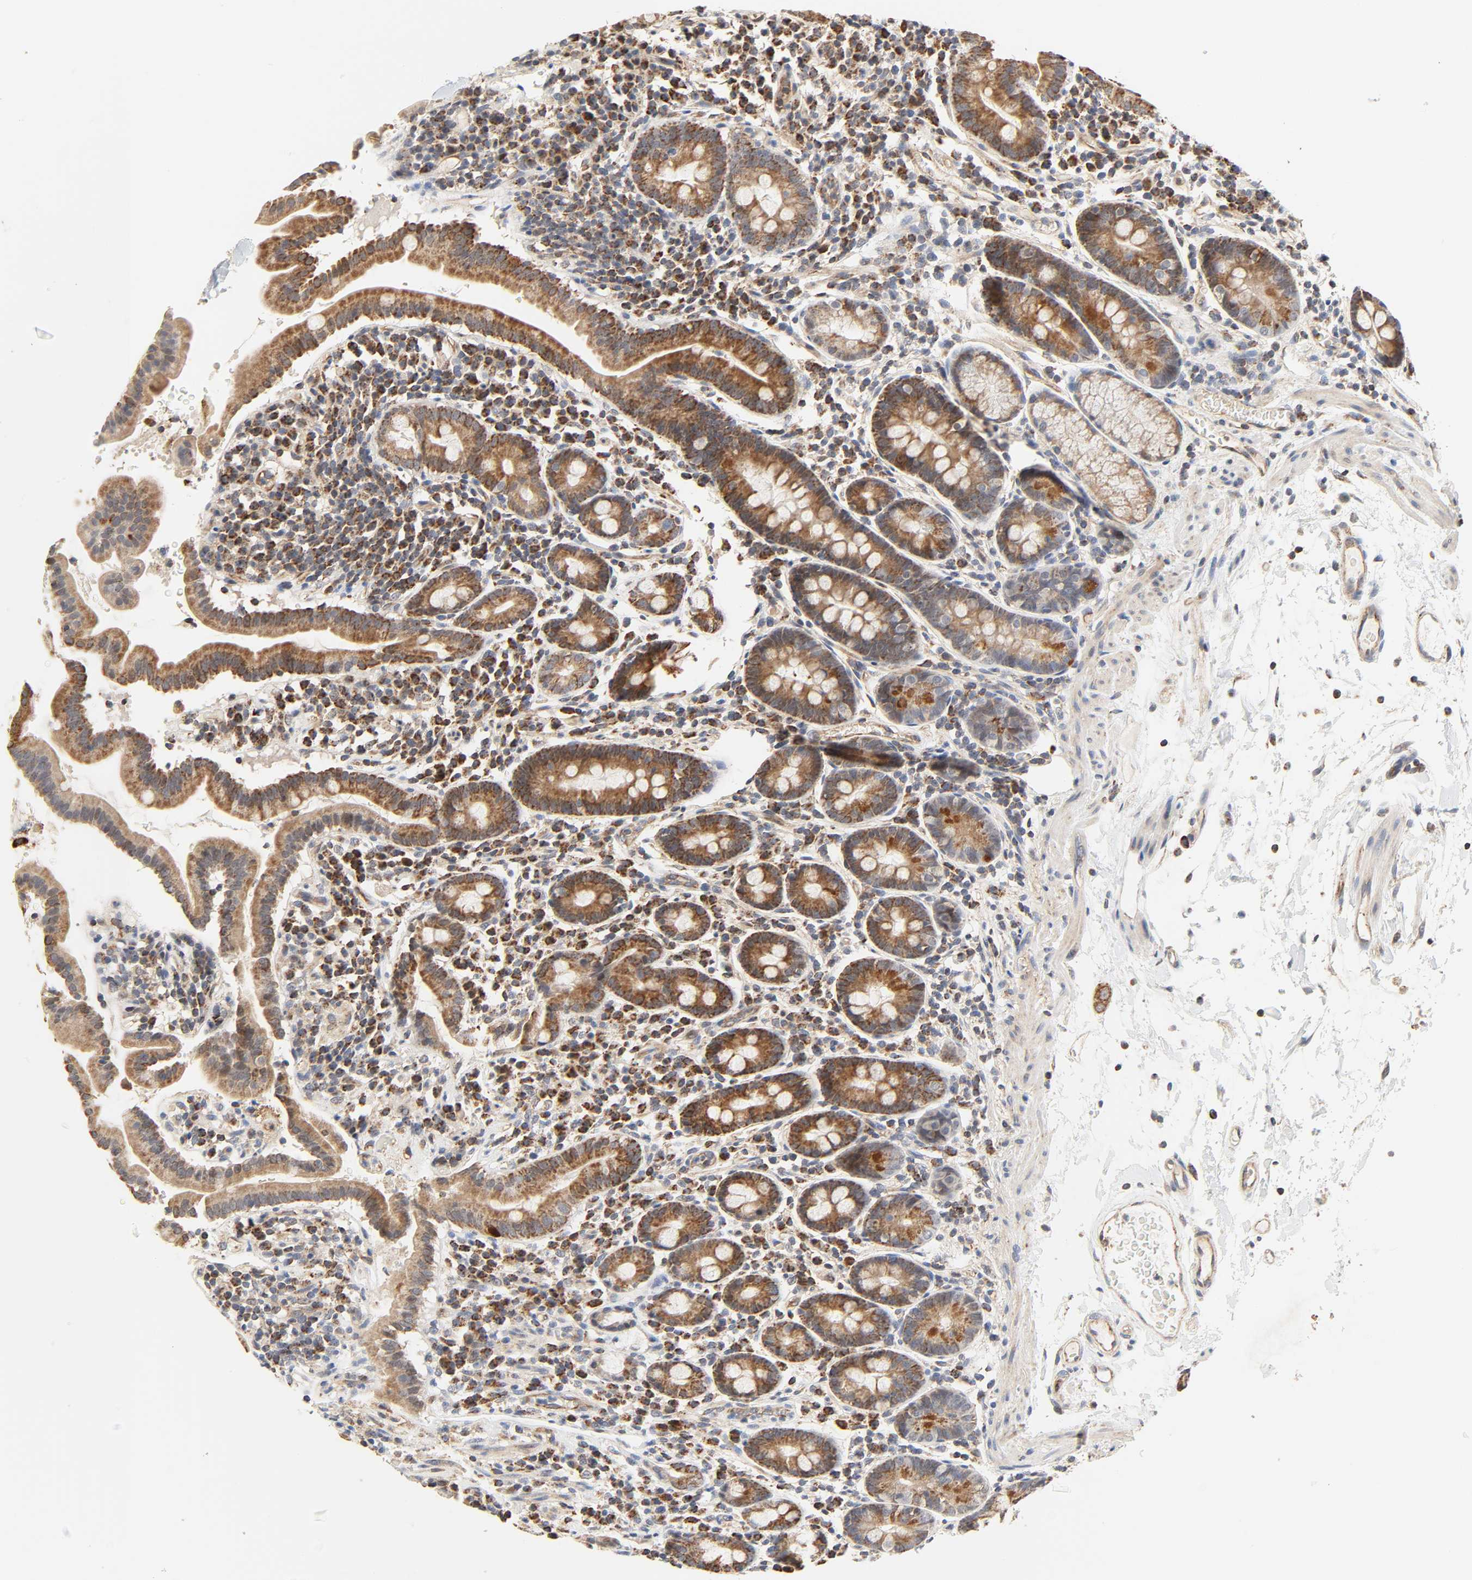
{"staining": {"intensity": "strong", "quantity": ">75%", "location": "cytoplasmic/membranous"}, "tissue": "duodenum", "cell_type": "Glandular cells", "image_type": "normal", "snomed": [{"axis": "morphology", "description": "Normal tissue, NOS"}, {"axis": "topography", "description": "Duodenum"}], "caption": "The histopathology image demonstrates staining of unremarkable duodenum, revealing strong cytoplasmic/membranous protein positivity (brown color) within glandular cells.", "gene": "ZMAT5", "patient": {"sex": "male", "age": 50}}